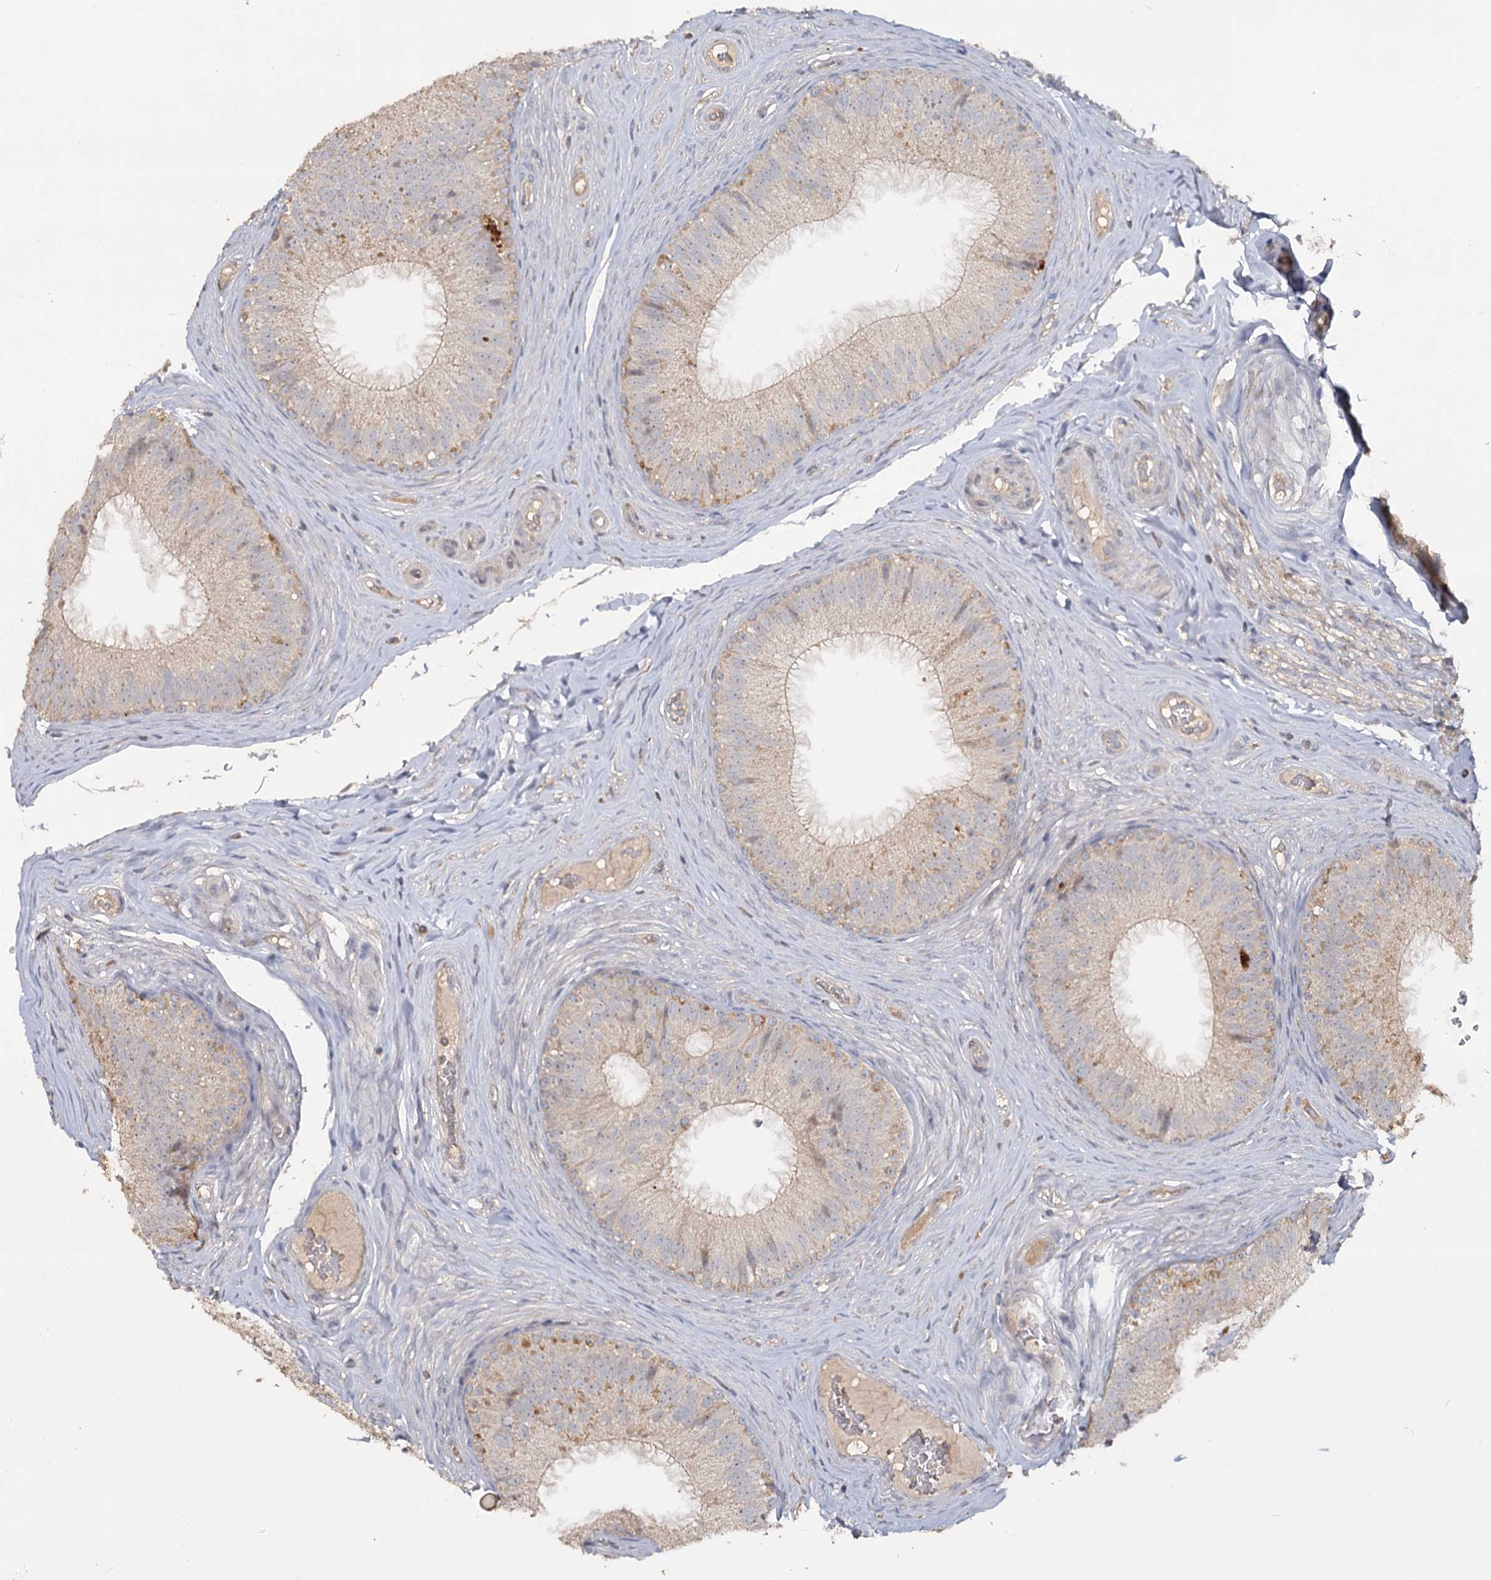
{"staining": {"intensity": "weak", "quantity": "<25%", "location": "cytoplasmic/membranous"}, "tissue": "epididymis", "cell_type": "Glandular cells", "image_type": "normal", "snomed": [{"axis": "morphology", "description": "Normal tissue, NOS"}, {"axis": "topography", "description": "Epididymis"}], "caption": "A micrograph of epididymis stained for a protein reveals no brown staining in glandular cells.", "gene": "ANGPTL5", "patient": {"sex": "male", "age": 34}}